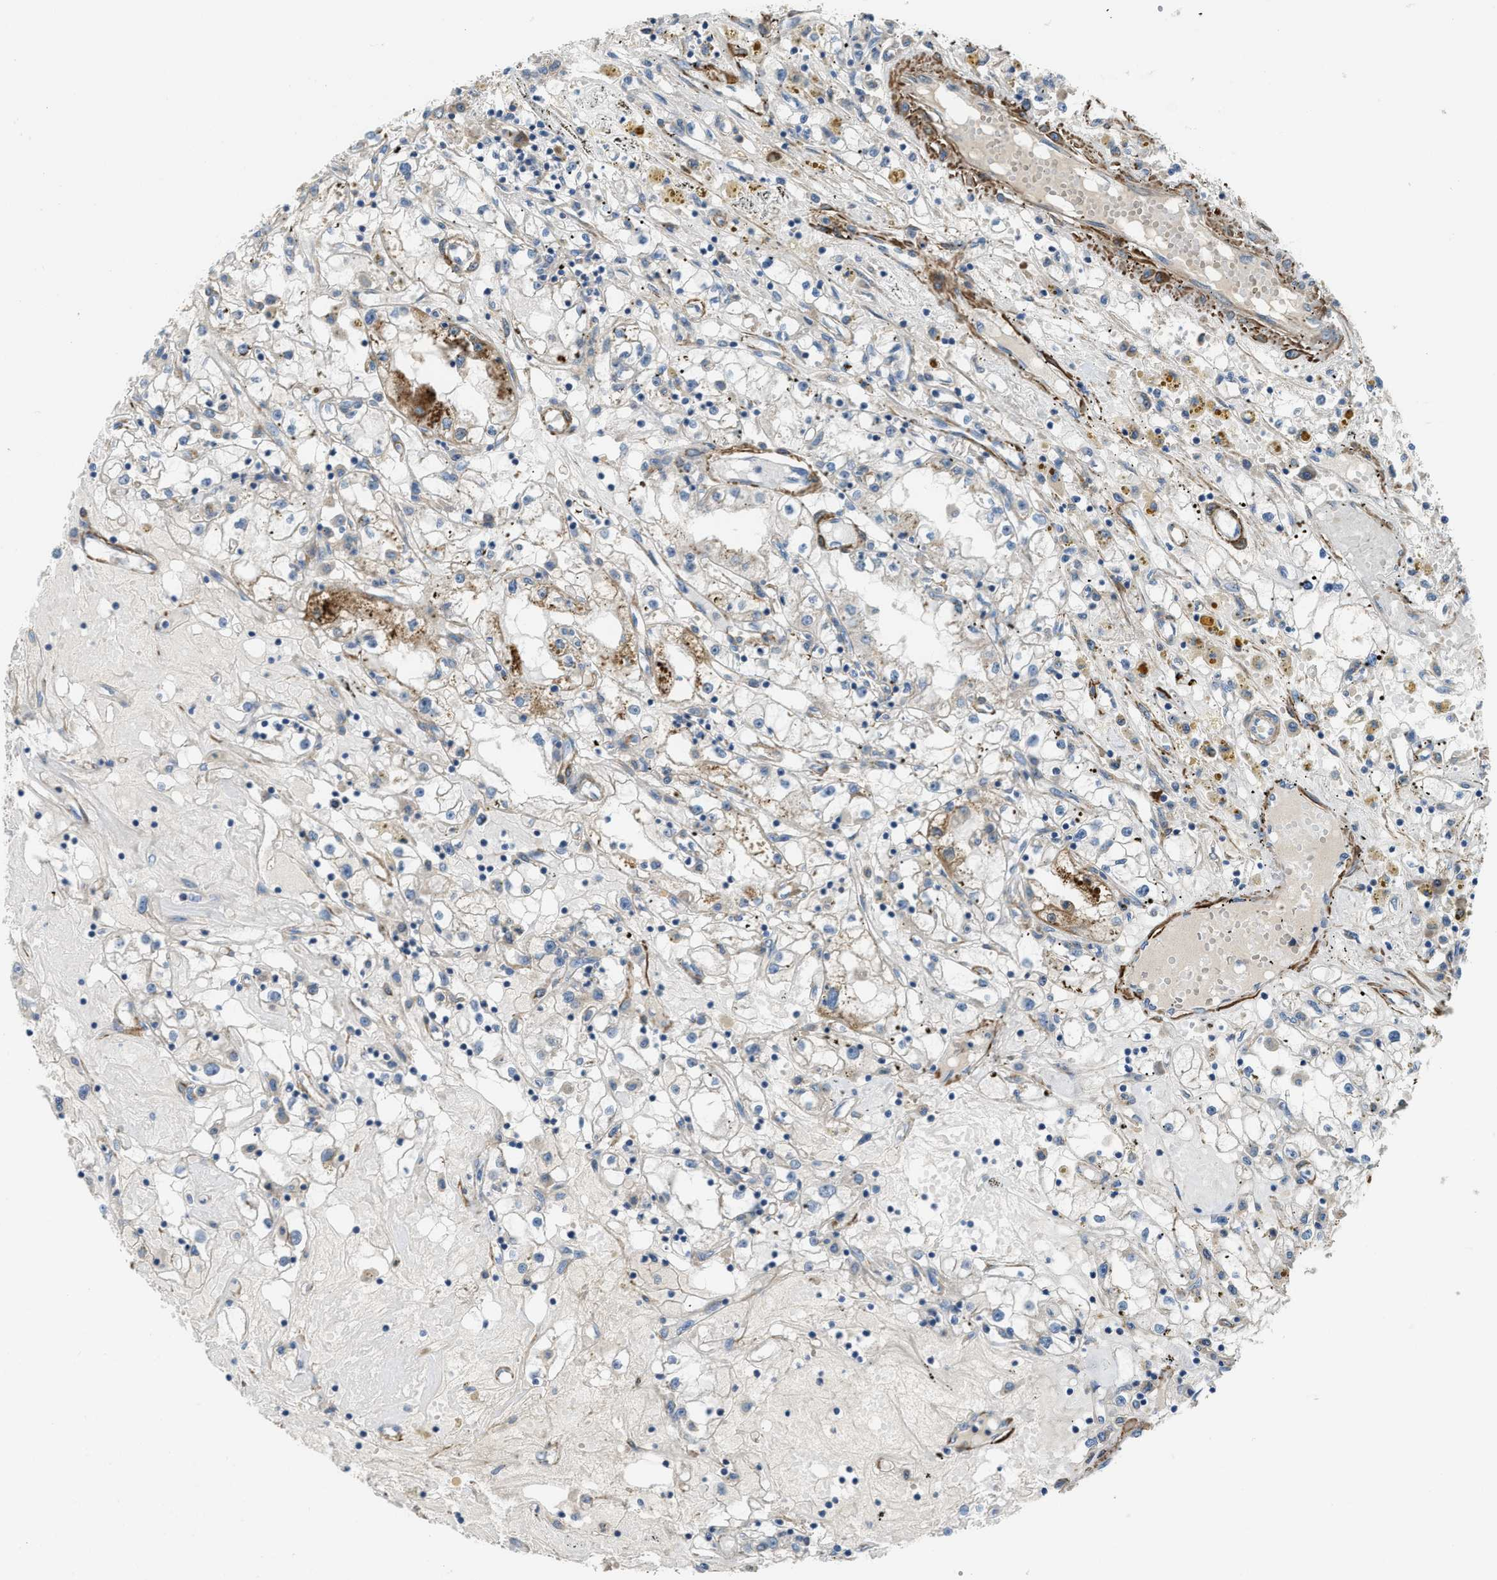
{"staining": {"intensity": "moderate", "quantity": "<25%", "location": "cytoplasmic/membranous"}, "tissue": "renal cancer", "cell_type": "Tumor cells", "image_type": "cancer", "snomed": [{"axis": "morphology", "description": "Adenocarcinoma, NOS"}, {"axis": "topography", "description": "Kidney"}], "caption": "IHC histopathology image of human renal cancer stained for a protein (brown), which shows low levels of moderate cytoplasmic/membranous positivity in approximately <25% of tumor cells.", "gene": "BMPR1A", "patient": {"sex": "male", "age": 56}}